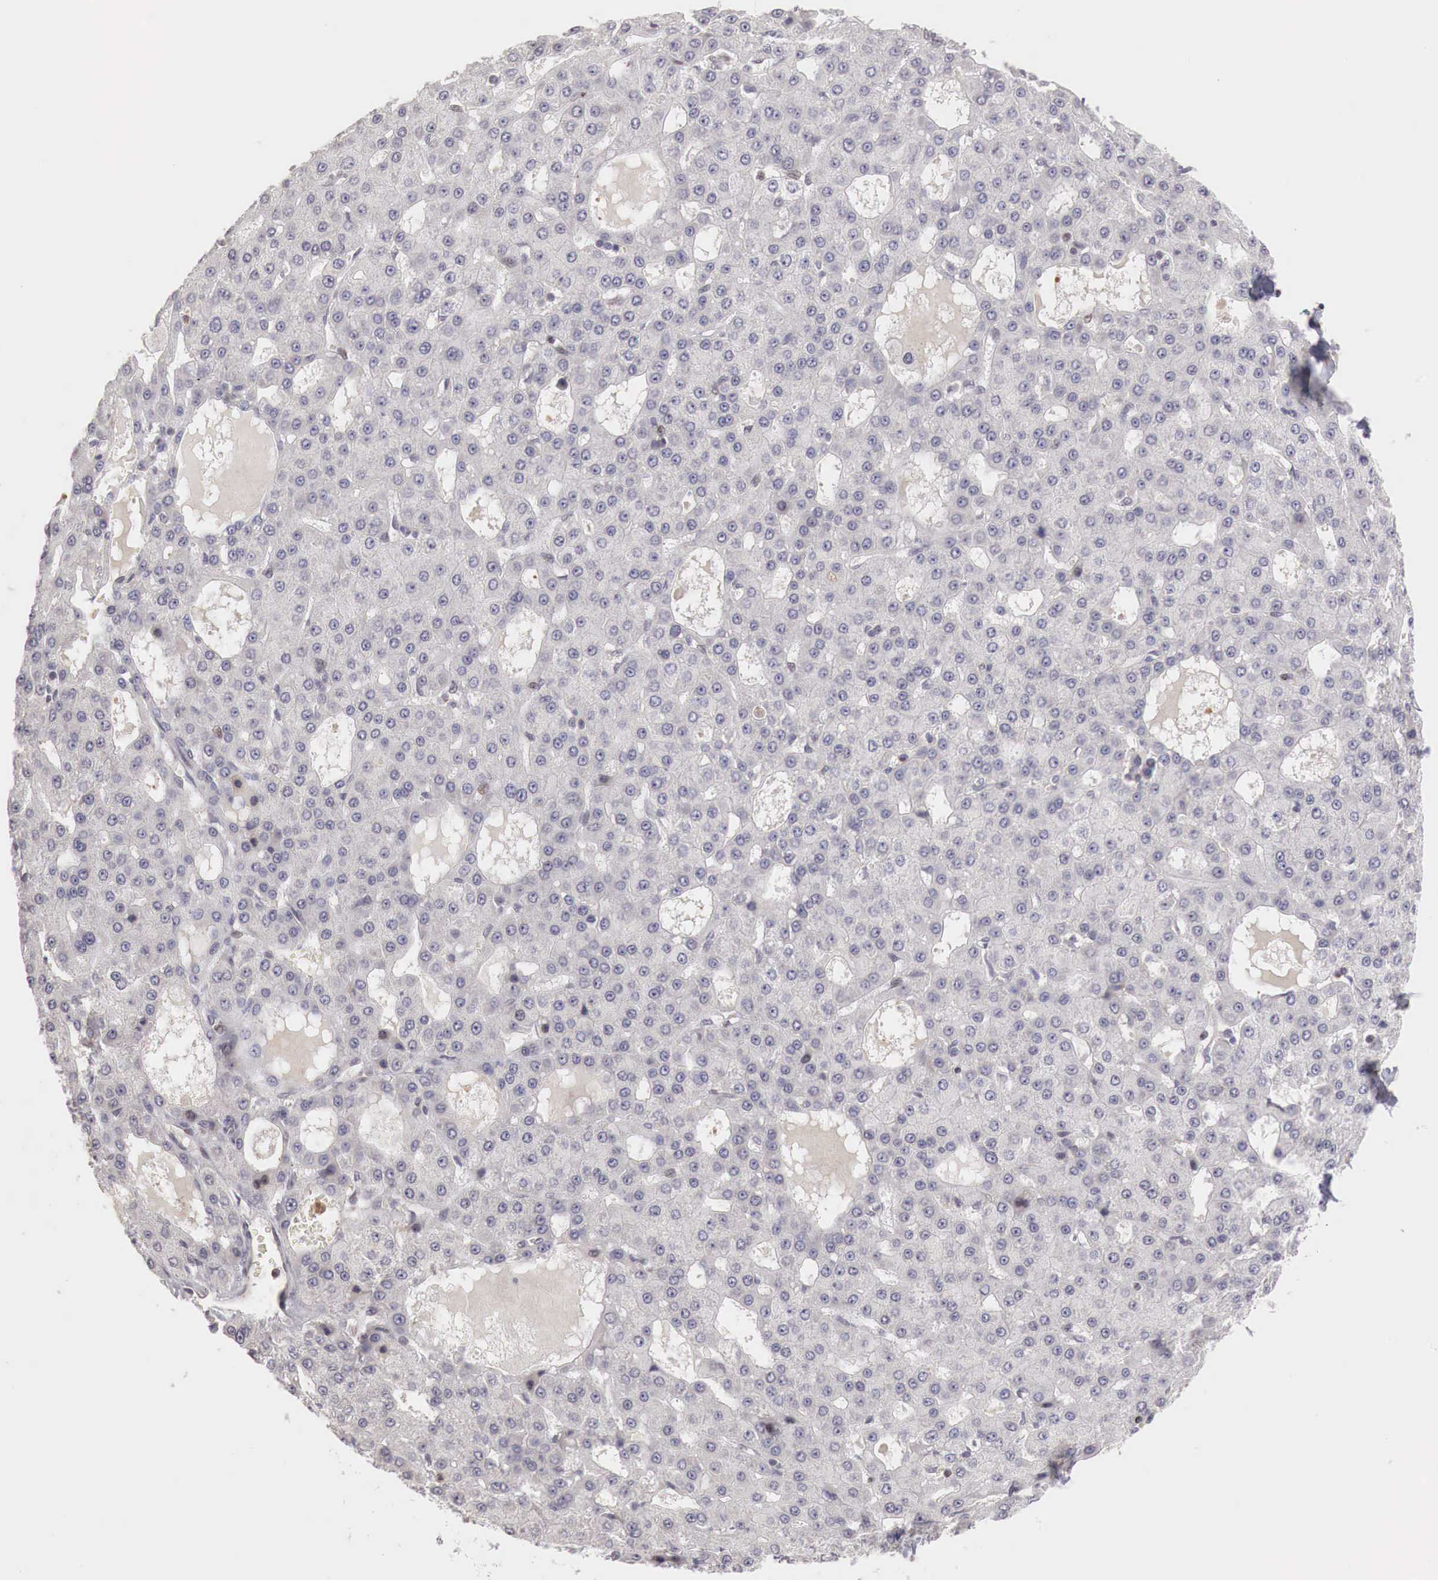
{"staining": {"intensity": "negative", "quantity": "none", "location": "none"}, "tissue": "liver cancer", "cell_type": "Tumor cells", "image_type": "cancer", "snomed": [{"axis": "morphology", "description": "Carcinoma, Hepatocellular, NOS"}, {"axis": "topography", "description": "Liver"}], "caption": "Protein analysis of liver cancer (hepatocellular carcinoma) shows no significant positivity in tumor cells.", "gene": "TBC1D9", "patient": {"sex": "male", "age": 47}}